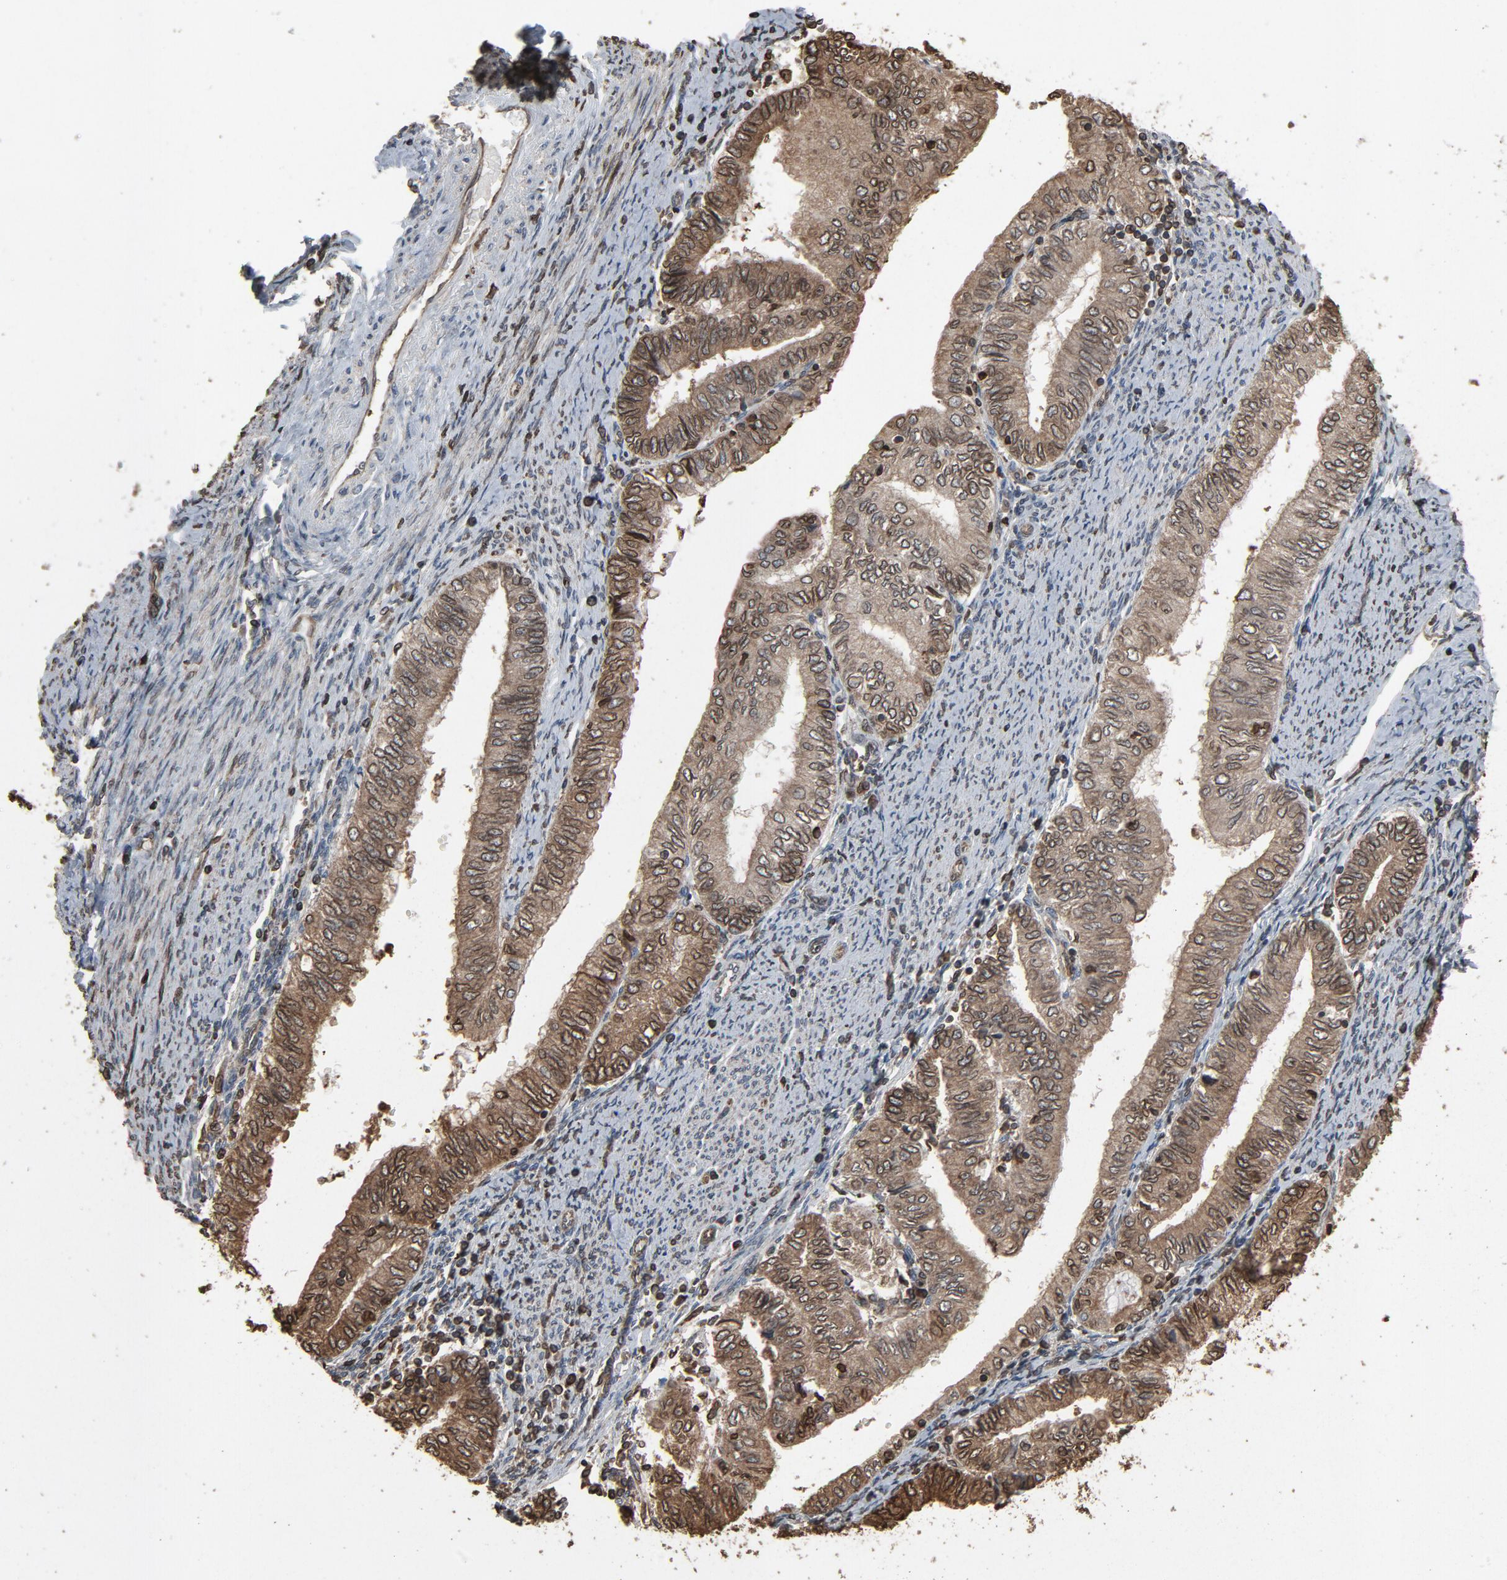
{"staining": {"intensity": "weak", "quantity": ">75%", "location": "cytoplasmic/membranous,nuclear"}, "tissue": "endometrial cancer", "cell_type": "Tumor cells", "image_type": "cancer", "snomed": [{"axis": "morphology", "description": "Adenocarcinoma, NOS"}, {"axis": "topography", "description": "Endometrium"}], "caption": "IHC staining of endometrial adenocarcinoma, which demonstrates low levels of weak cytoplasmic/membranous and nuclear positivity in approximately >75% of tumor cells indicating weak cytoplasmic/membranous and nuclear protein positivity. The staining was performed using DAB (3,3'-diaminobenzidine) (brown) for protein detection and nuclei were counterstained in hematoxylin (blue).", "gene": "UBE2D1", "patient": {"sex": "female", "age": 66}}